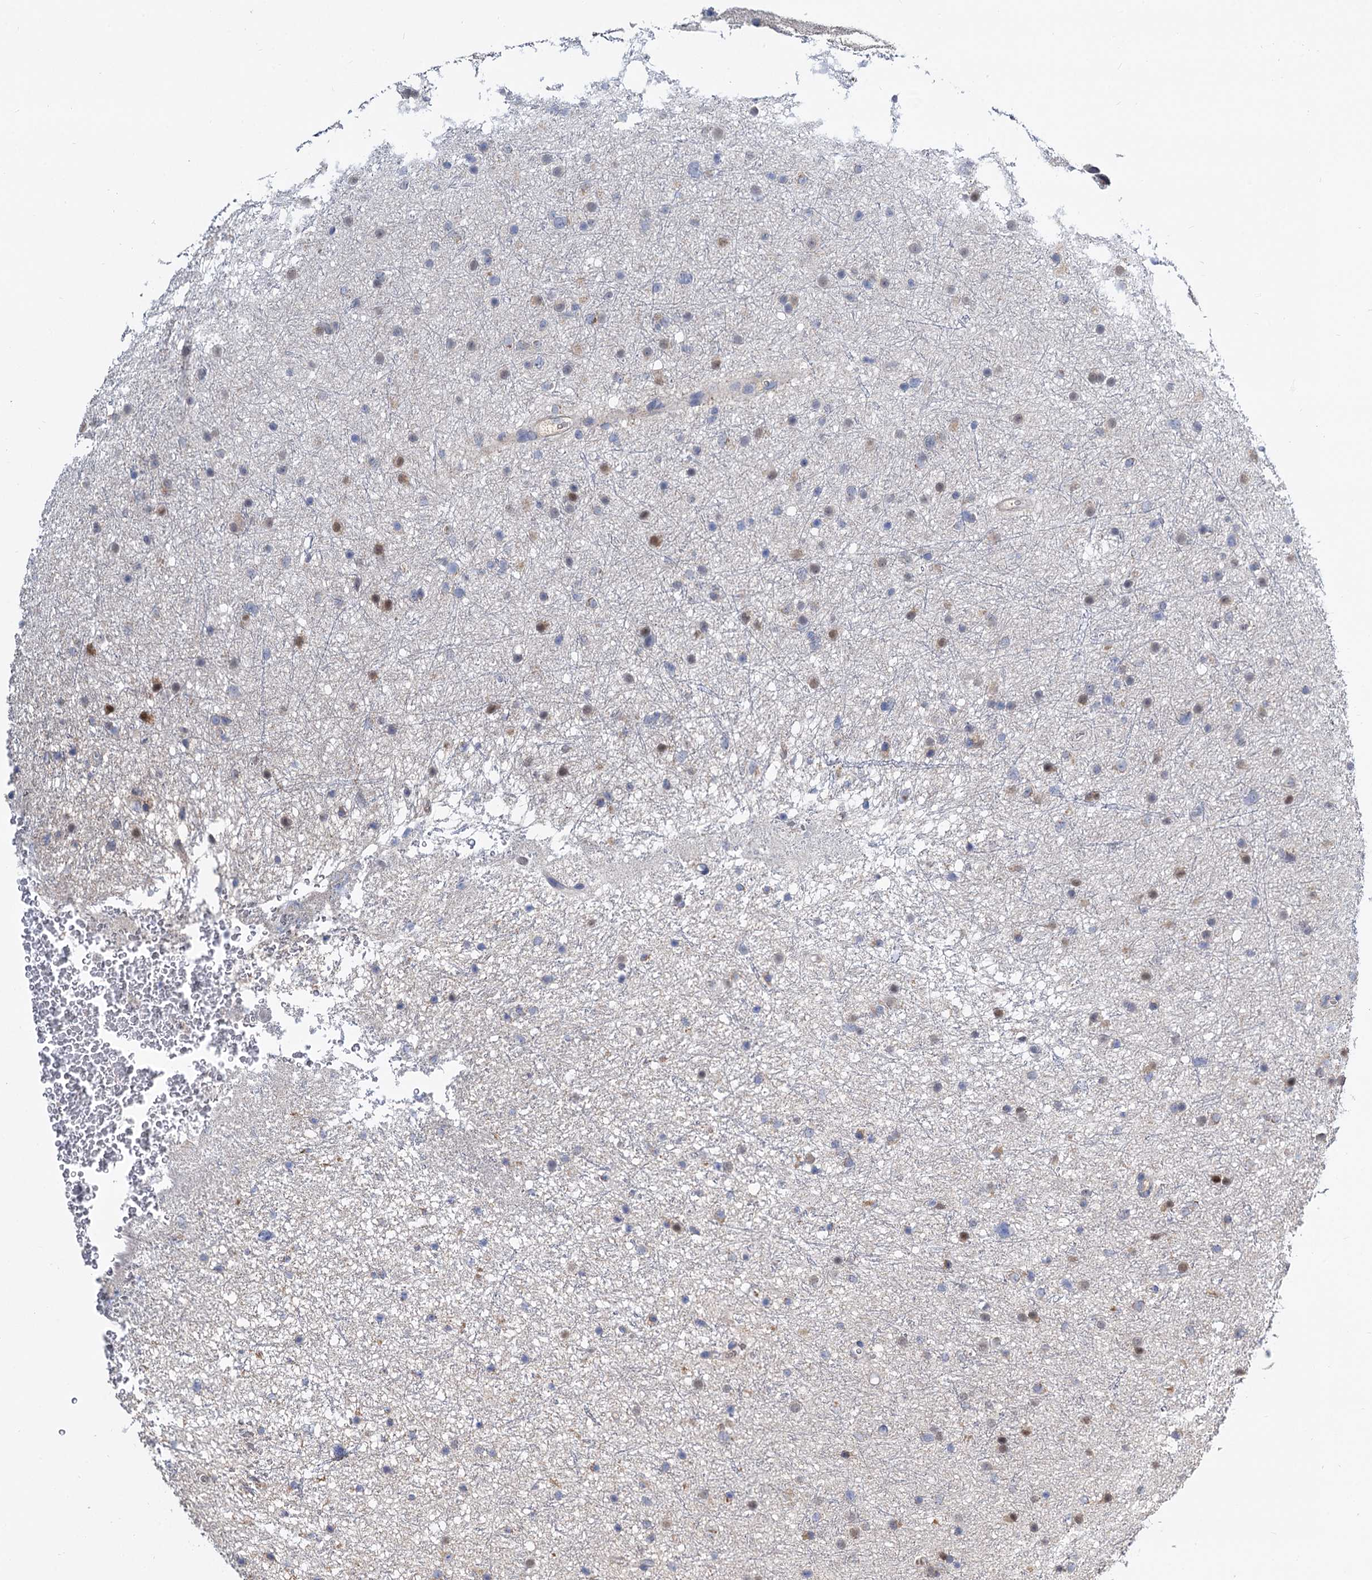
{"staining": {"intensity": "weak", "quantity": "<25%", "location": "cytoplasmic/membranous,nuclear"}, "tissue": "glioma", "cell_type": "Tumor cells", "image_type": "cancer", "snomed": [{"axis": "morphology", "description": "Glioma, malignant, Low grade"}, {"axis": "topography", "description": "Cerebral cortex"}], "caption": "Photomicrograph shows no significant protein positivity in tumor cells of malignant glioma (low-grade).", "gene": "ALKBH7", "patient": {"sex": "female", "age": 39}}